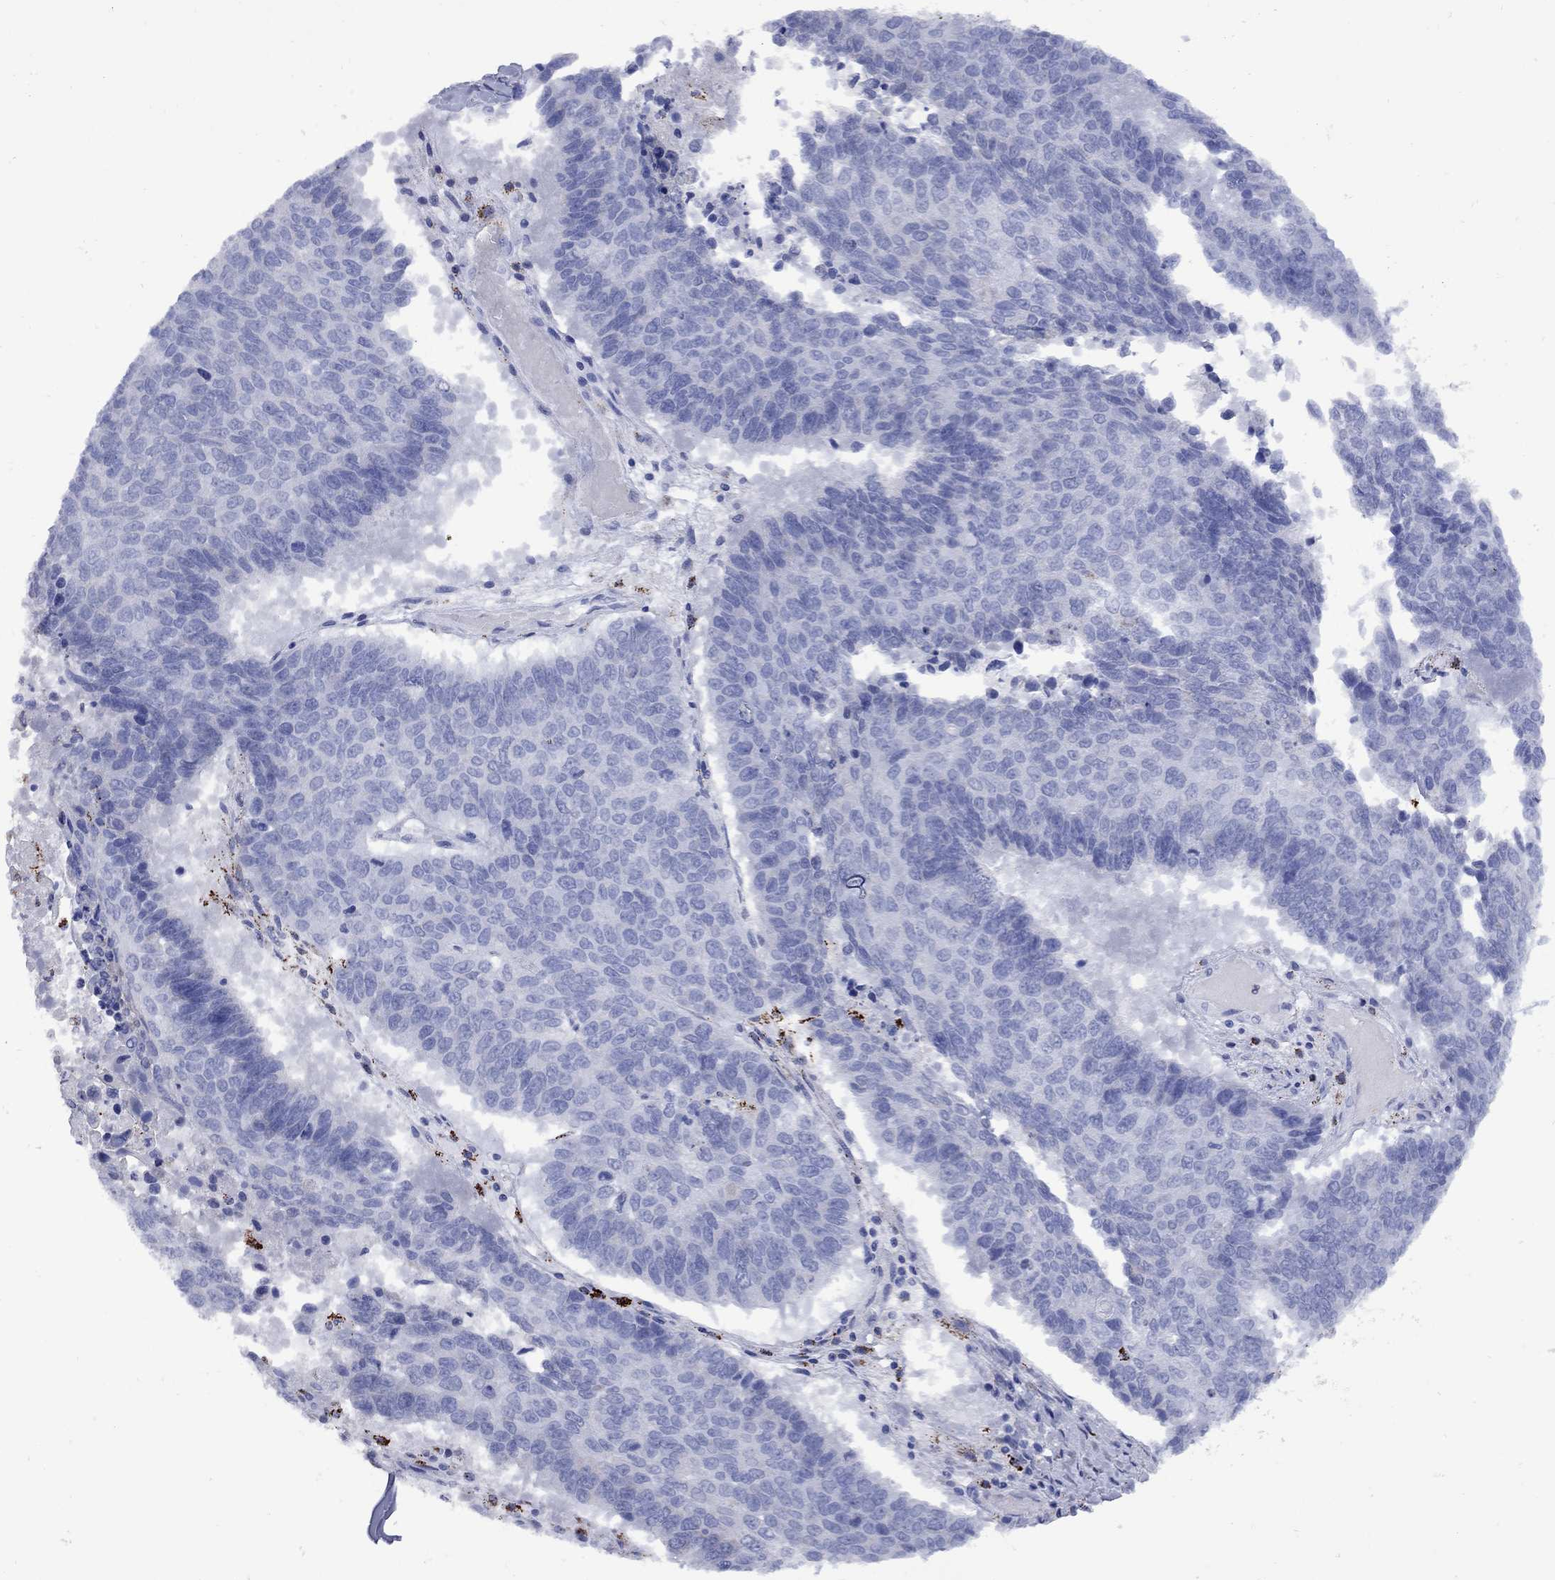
{"staining": {"intensity": "negative", "quantity": "none", "location": "none"}, "tissue": "lung cancer", "cell_type": "Tumor cells", "image_type": "cancer", "snomed": [{"axis": "morphology", "description": "Squamous cell carcinoma, NOS"}, {"axis": "topography", "description": "Lung"}], "caption": "IHC micrograph of neoplastic tissue: human lung cancer stained with DAB (3,3'-diaminobenzidine) reveals no significant protein staining in tumor cells.", "gene": "SESTD1", "patient": {"sex": "male", "age": 73}}